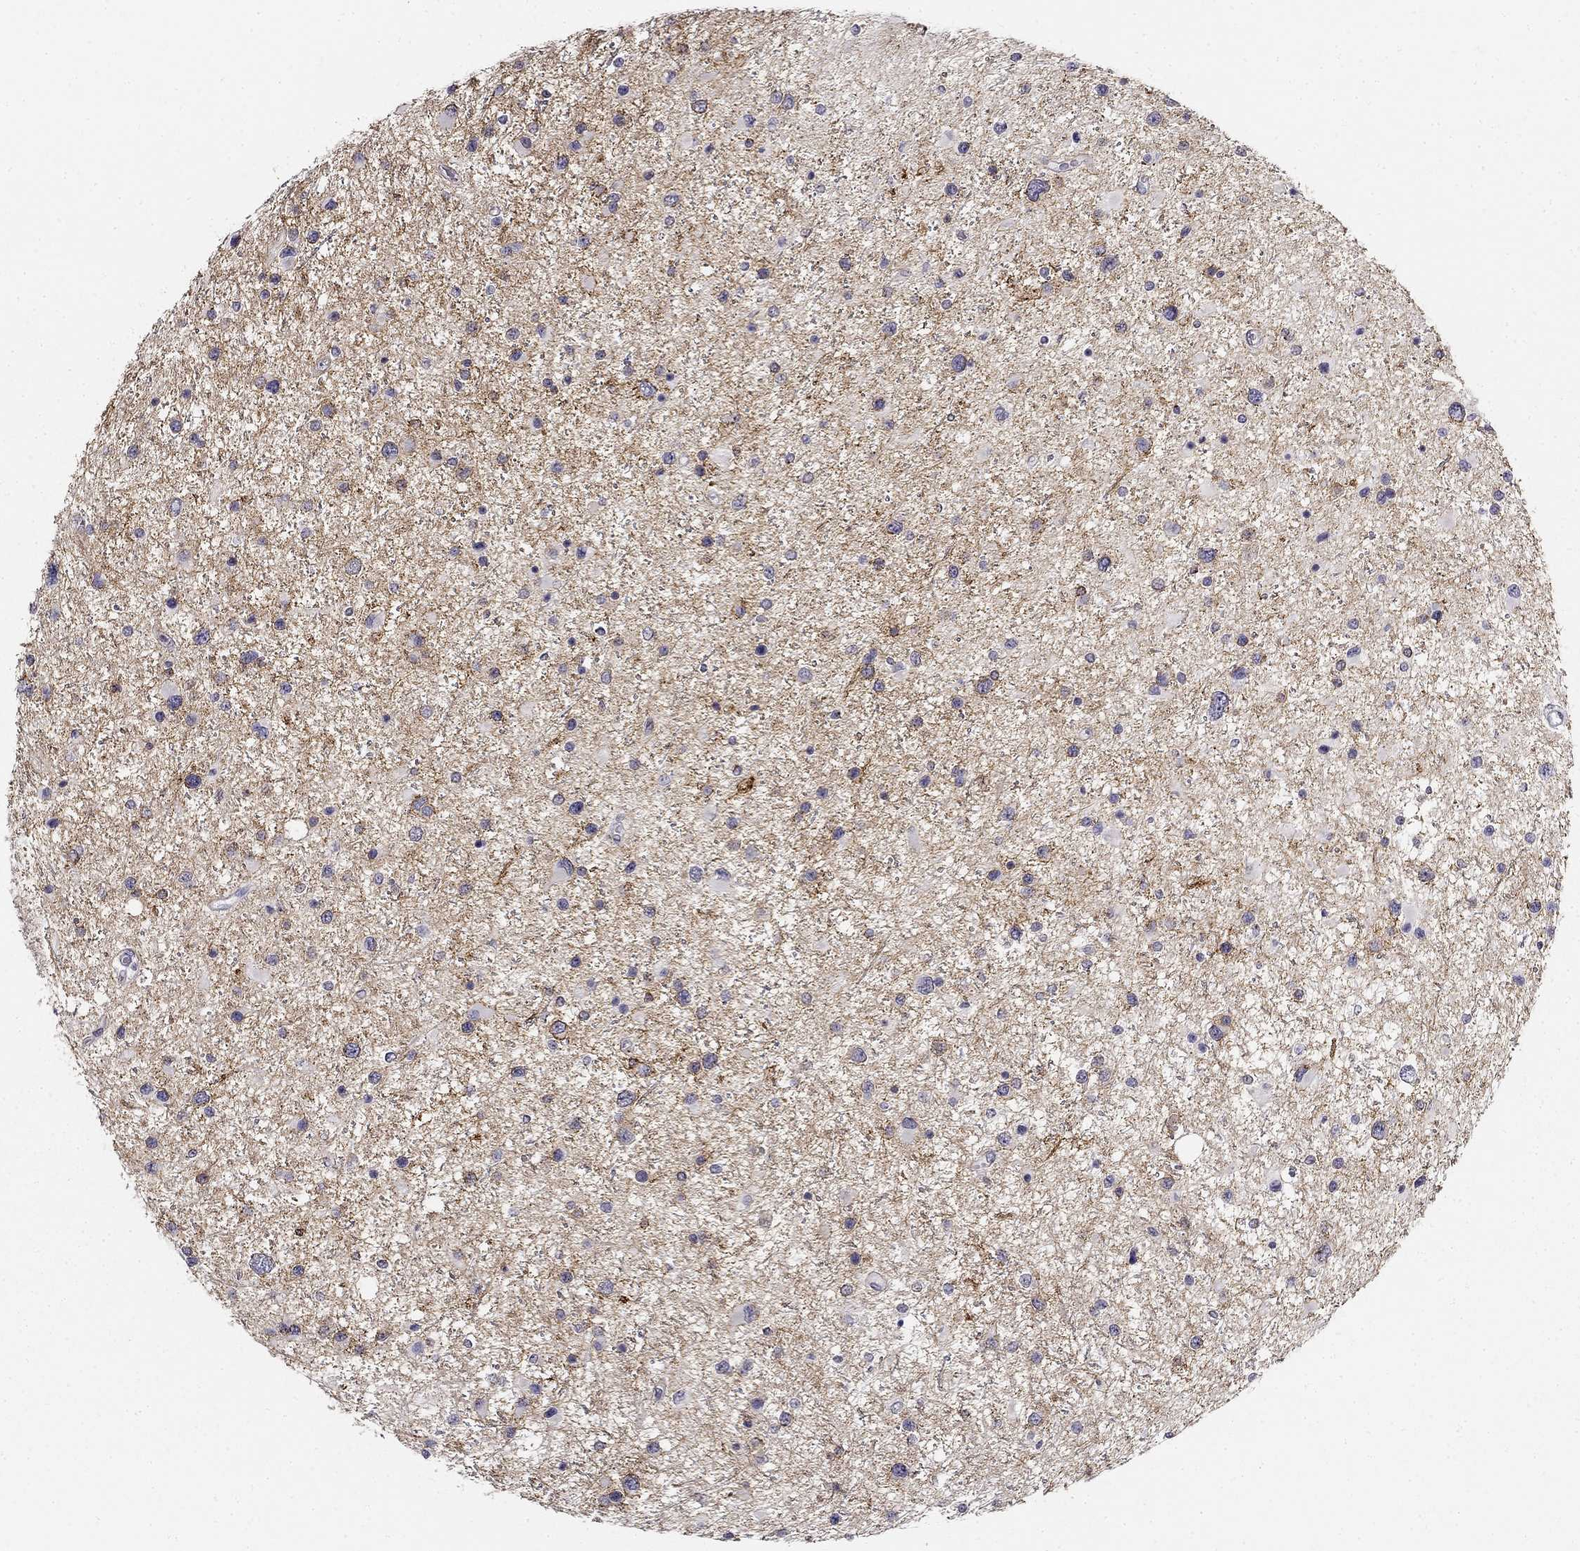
{"staining": {"intensity": "negative", "quantity": "none", "location": "none"}, "tissue": "glioma", "cell_type": "Tumor cells", "image_type": "cancer", "snomed": [{"axis": "morphology", "description": "Glioma, malignant, Low grade"}, {"axis": "topography", "description": "Brain"}], "caption": "DAB (3,3'-diaminobenzidine) immunohistochemical staining of glioma reveals no significant positivity in tumor cells.", "gene": "CNR1", "patient": {"sex": "female", "age": 32}}